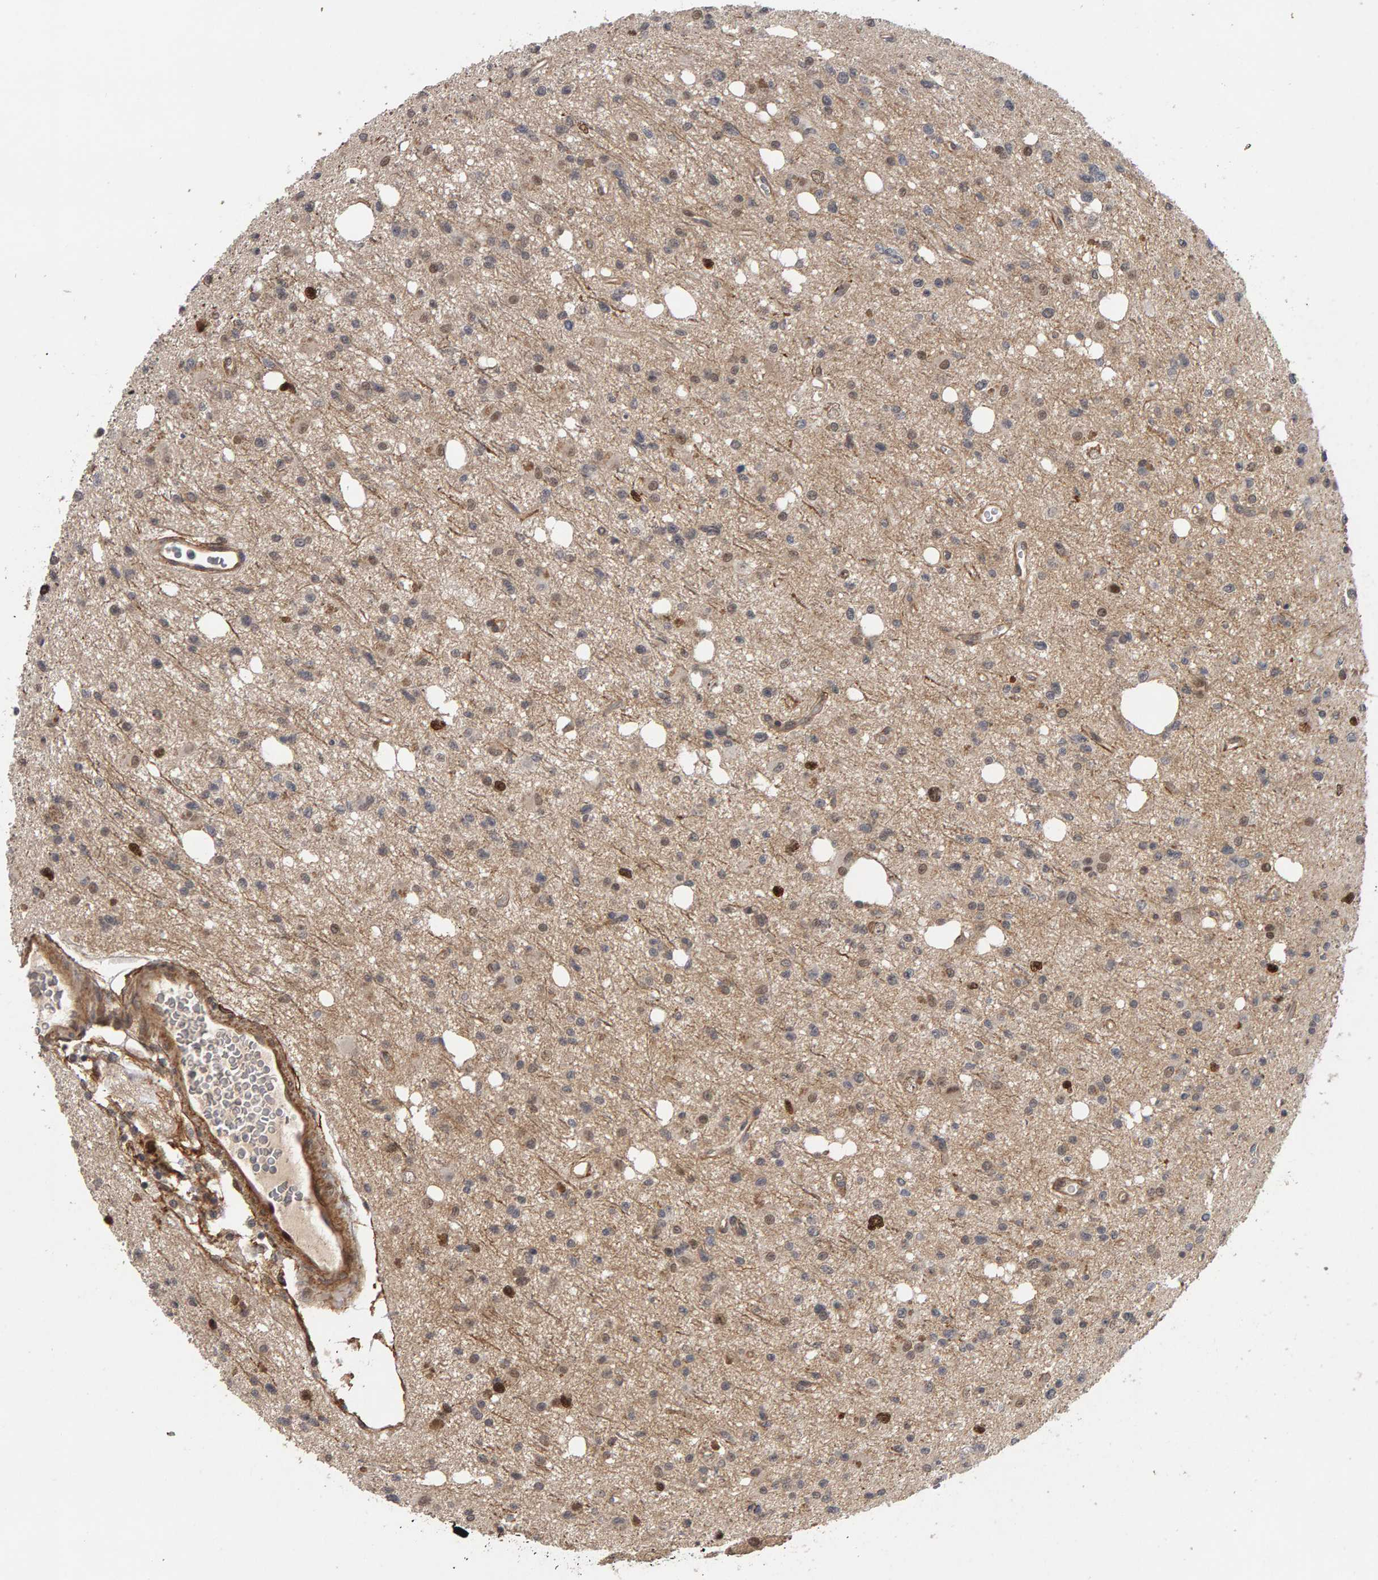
{"staining": {"intensity": "strong", "quantity": "<25%", "location": "nuclear"}, "tissue": "glioma", "cell_type": "Tumor cells", "image_type": "cancer", "snomed": [{"axis": "morphology", "description": "Glioma, malignant, High grade"}, {"axis": "topography", "description": "Brain"}], "caption": "The photomicrograph displays a brown stain indicating the presence of a protein in the nuclear of tumor cells in glioma.", "gene": "CDCA5", "patient": {"sex": "female", "age": 62}}